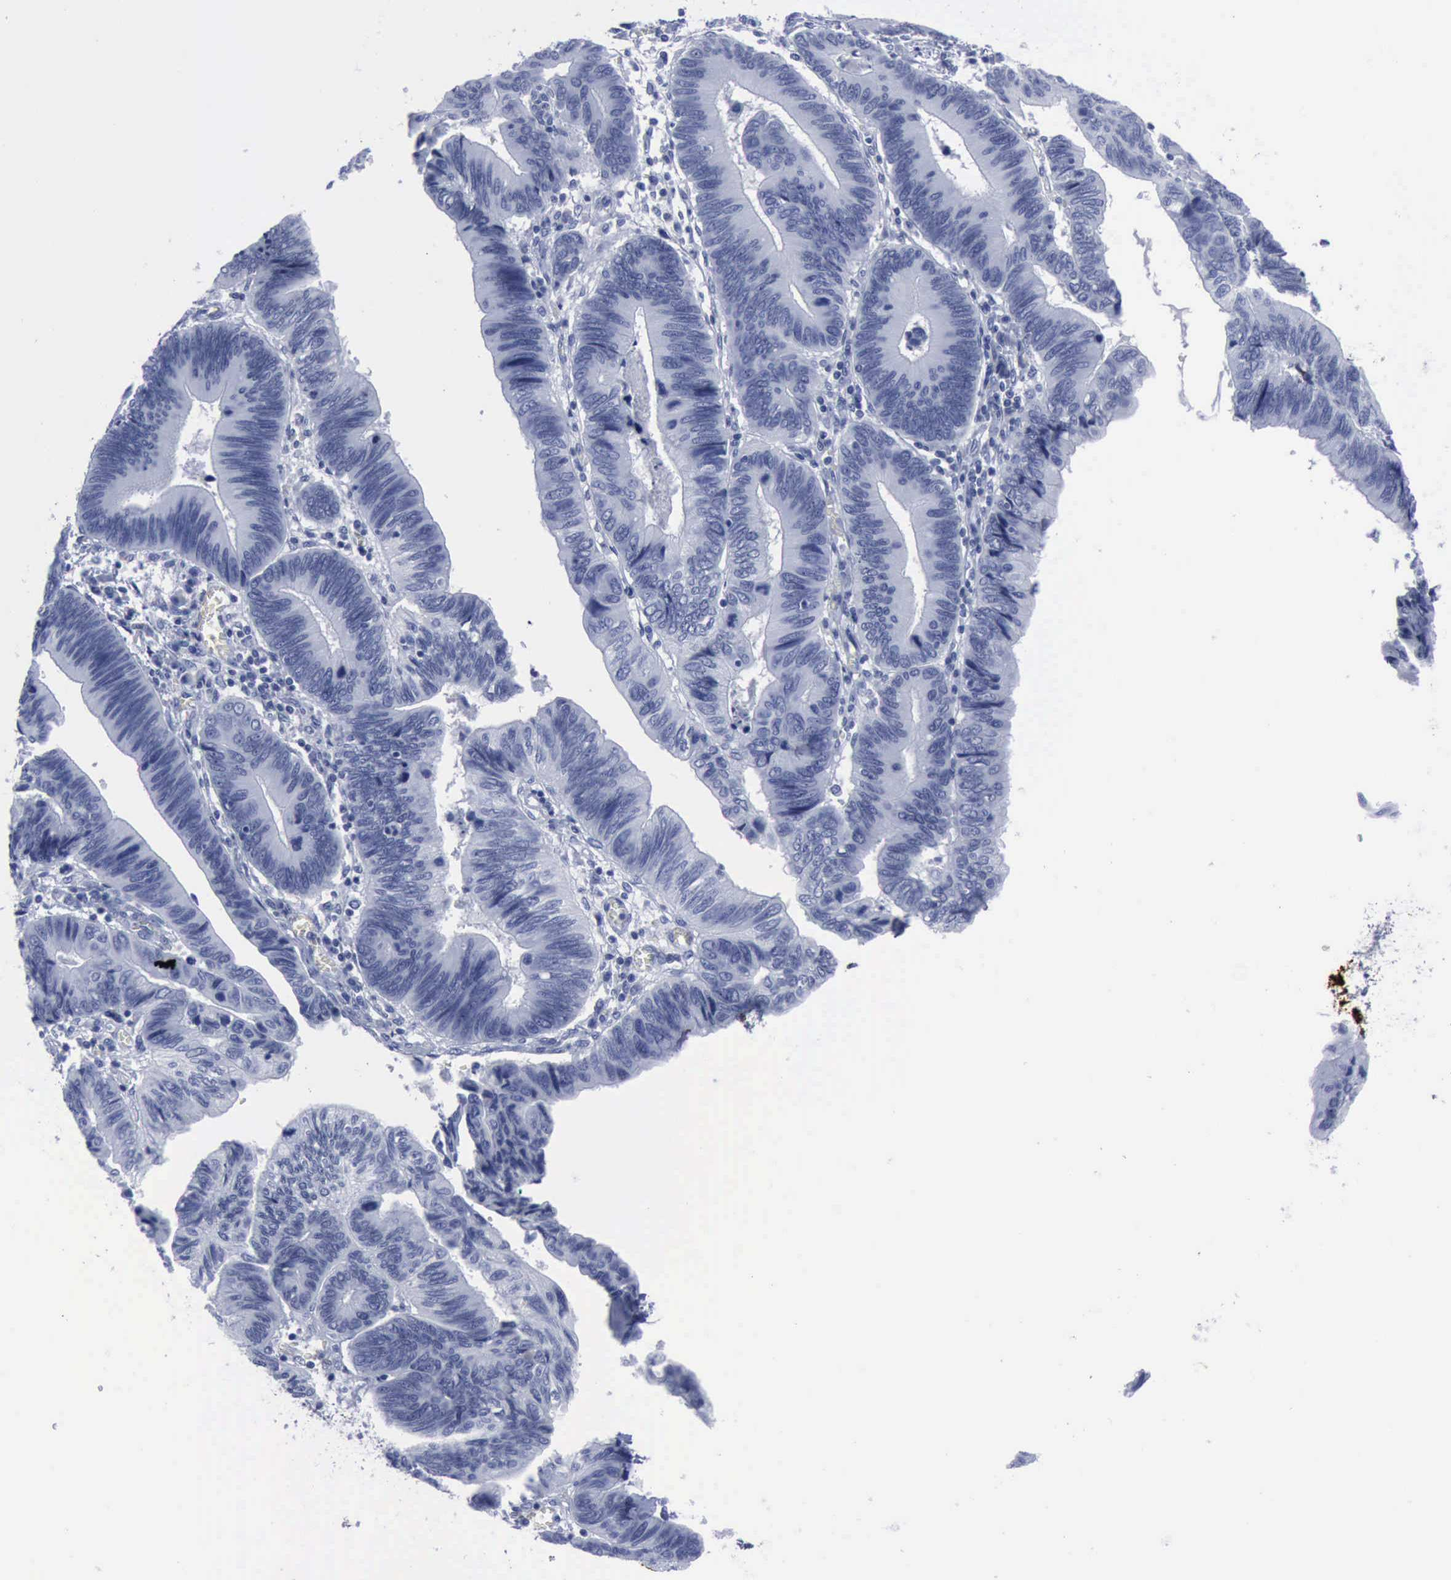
{"staining": {"intensity": "negative", "quantity": "none", "location": "none"}, "tissue": "pancreatic cancer", "cell_type": "Tumor cells", "image_type": "cancer", "snomed": [{"axis": "morphology", "description": "Adenocarcinoma, NOS"}, {"axis": "topography", "description": "Pancreas"}], "caption": "Micrograph shows no protein staining in tumor cells of adenocarcinoma (pancreatic) tissue. (Brightfield microscopy of DAB (3,3'-diaminobenzidine) immunohistochemistry at high magnification).", "gene": "NGFR", "patient": {"sex": "female", "age": 70}}